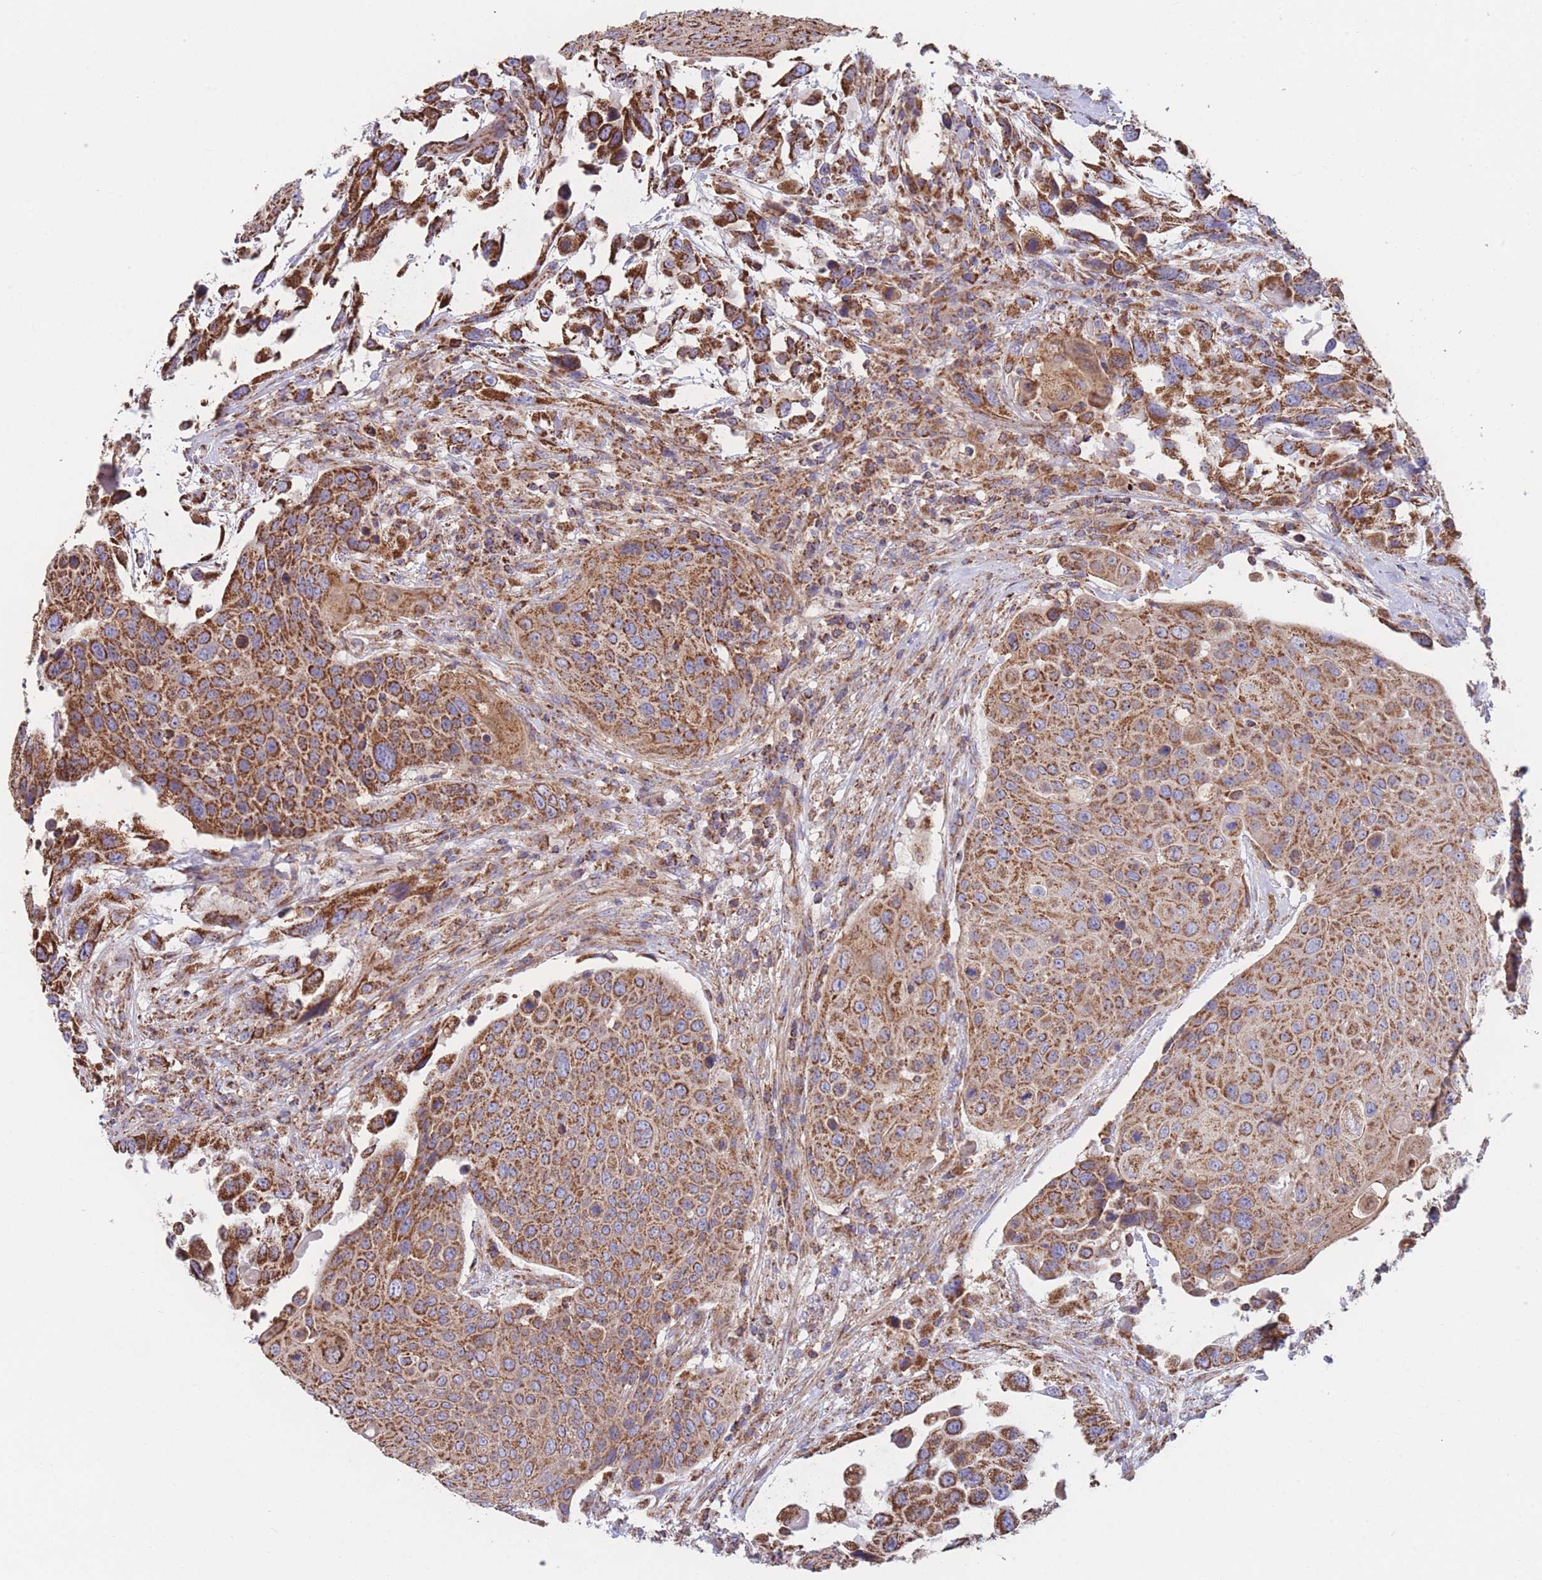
{"staining": {"intensity": "strong", "quantity": ">75%", "location": "cytoplasmic/membranous"}, "tissue": "urothelial cancer", "cell_type": "Tumor cells", "image_type": "cancer", "snomed": [{"axis": "morphology", "description": "Urothelial carcinoma, High grade"}, {"axis": "topography", "description": "Urinary bladder"}], "caption": "Protein positivity by immunohistochemistry (IHC) shows strong cytoplasmic/membranous positivity in approximately >75% of tumor cells in urothelial carcinoma (high-grade).", "gene": "FKBP8", "patient": {"sex": "female", "age": 70}}